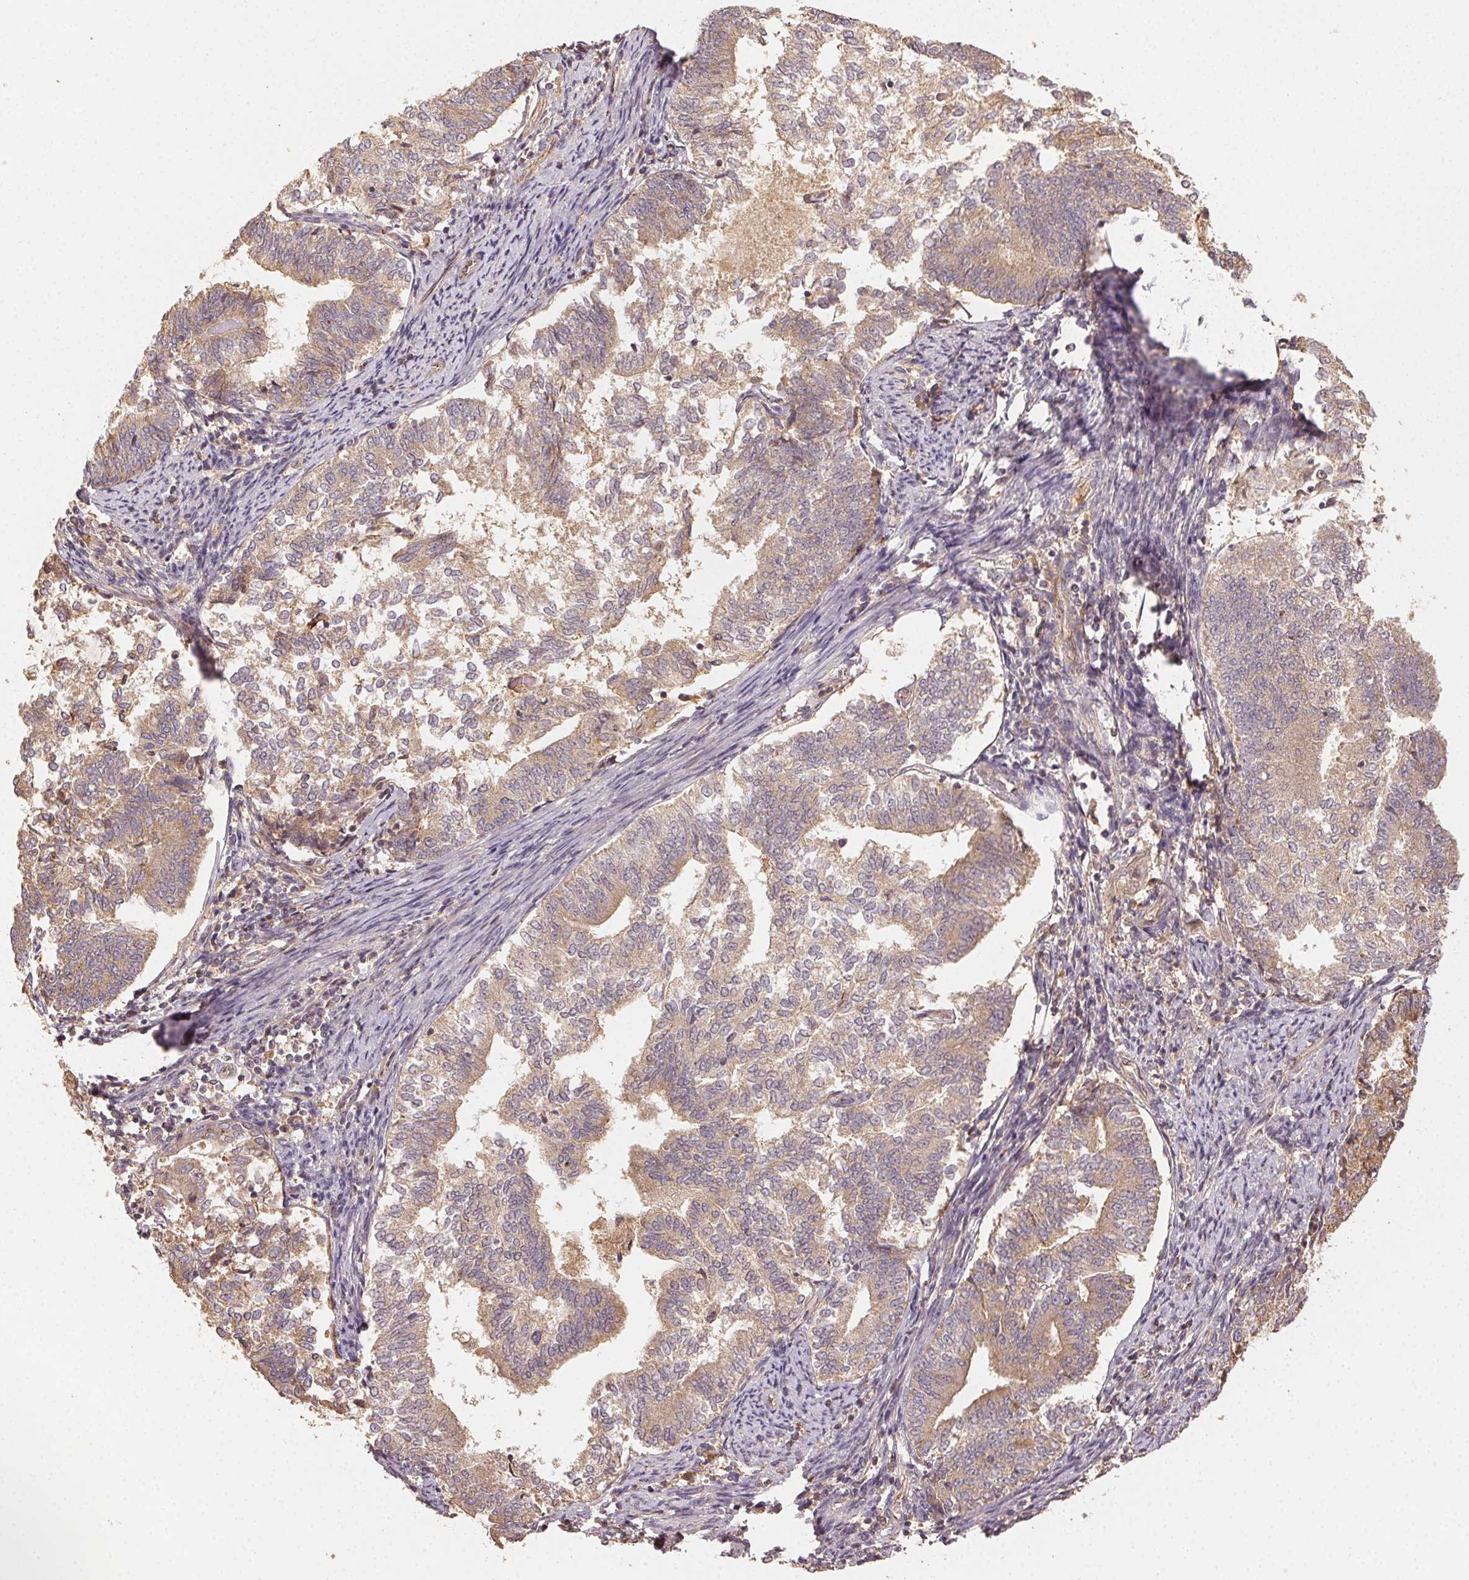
{"staining": {"intensity": "weak", "quantity": ">75%", "location": "cytoplasmic/membranous"}, "tissue": "endometrial cancer", "cell_type": "Tumor cells", "image_type": "cancer", "snomed": [{"axis": "morphology", "description": "Adenocarcinoma, NOS"}, {"axis": "topography", "description": "Endometrium"}], "caption": "Human endometrial cancer stained for a protein (brown) reveals weak cytoplasmic/membranous positive expression in about >75% of tumor cells.", "gene": "RALA", "patient": {"sex": "female", "age": 65}}